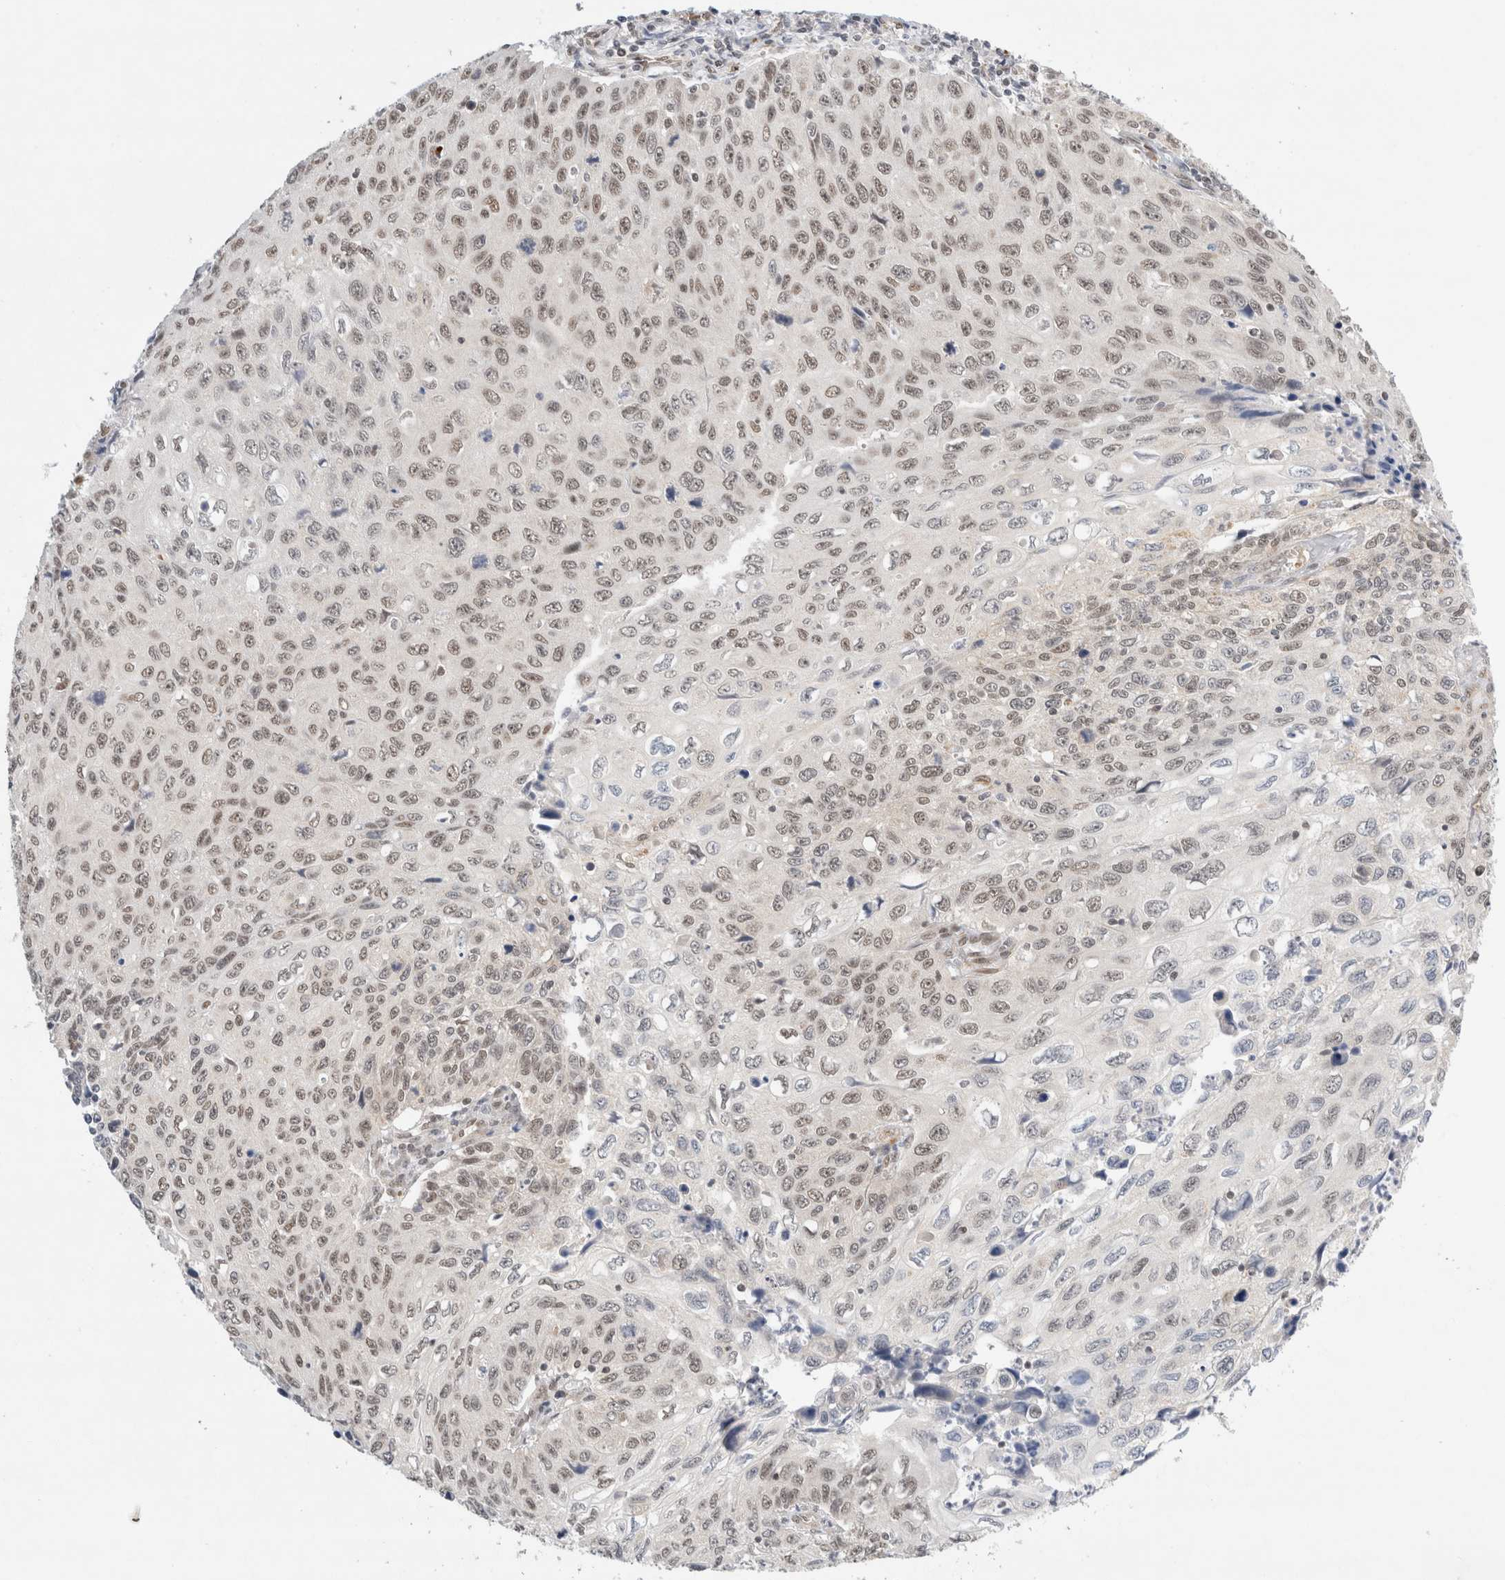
{"staining": {"intensity": "moderate", "quantity": "25%-75%", "location": "nuclear"}, "tissue": "cervical cancer", "cell_type": "Tumor cells", "image_type": "cancer", "snomed": [{"axis": "morphology", "description": "Squamous cell carcinoma, NOS"}, {"axis": "topography", "description": "Cervix"}], "caption": "Moderate nuclear staining is present in about 25%-75% of tumor cells in cervical cancer.", "gene": "GTF2I", "patient": {"sex": "female", "age": 53}}